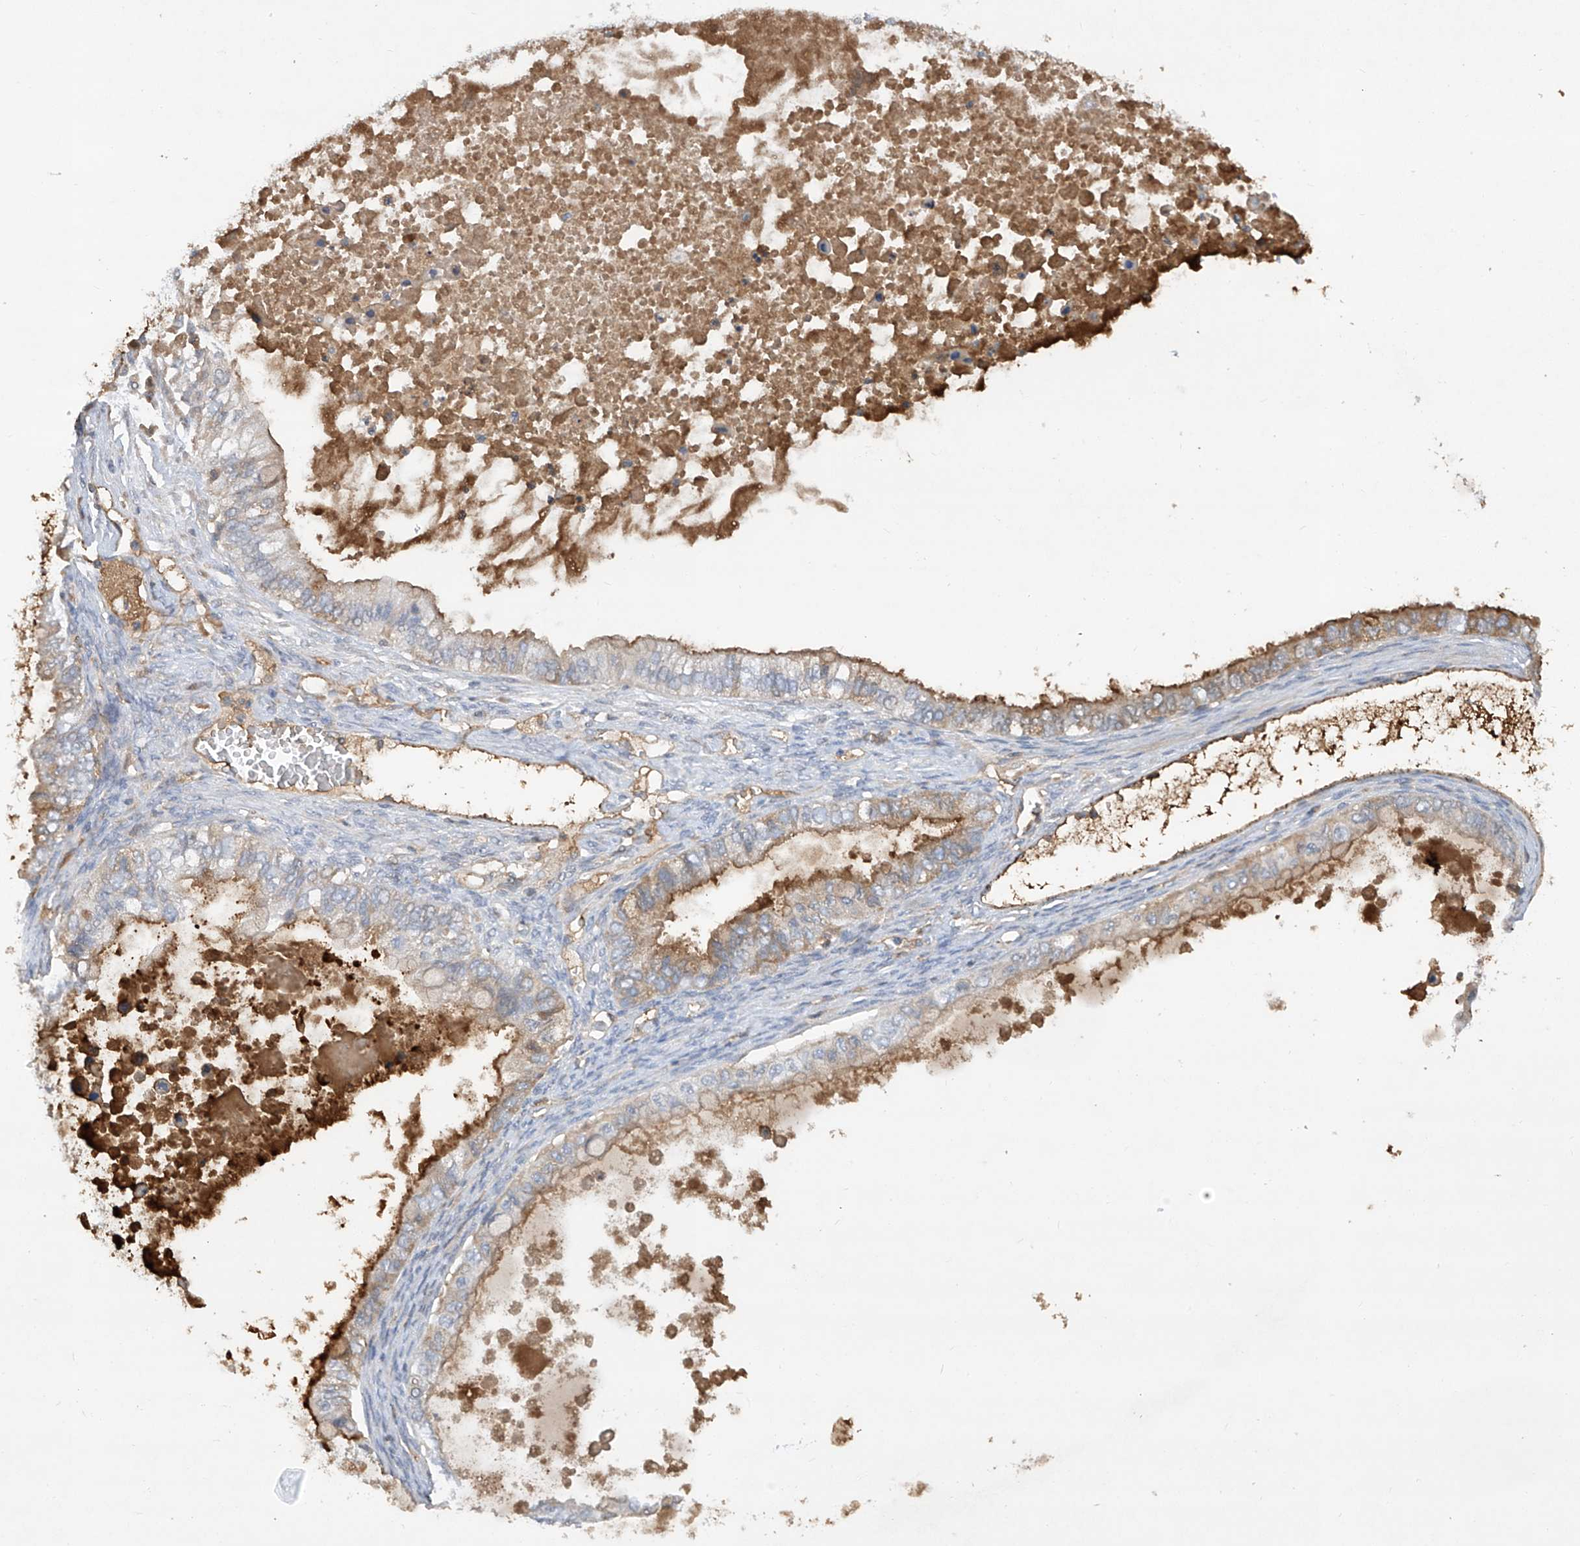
{"staining": {"intensity": "weak", "quantity": "25%-75%", "location": "cytoplasmic/membranous"}, "tissue": "ovarian cancer", "cell_type": "Tumor cells", "image_type": "cancer", "snomed": [{"axis": "morphology", "description": "Cystadenocarcinoma, mucinous, NOS"}, {"axis": "topography", "description": "Ovary"}], "caption": "Immunohistochemical staining of human ovarian cancer (mucinous cystadenocarcinoma) displays low levels of weak cytoplasmic/membranous protein positivity in approximately 25%-75% of tumor cells.", "gene": "HAS3", "patient": {"sex": "female", "age": 80}}